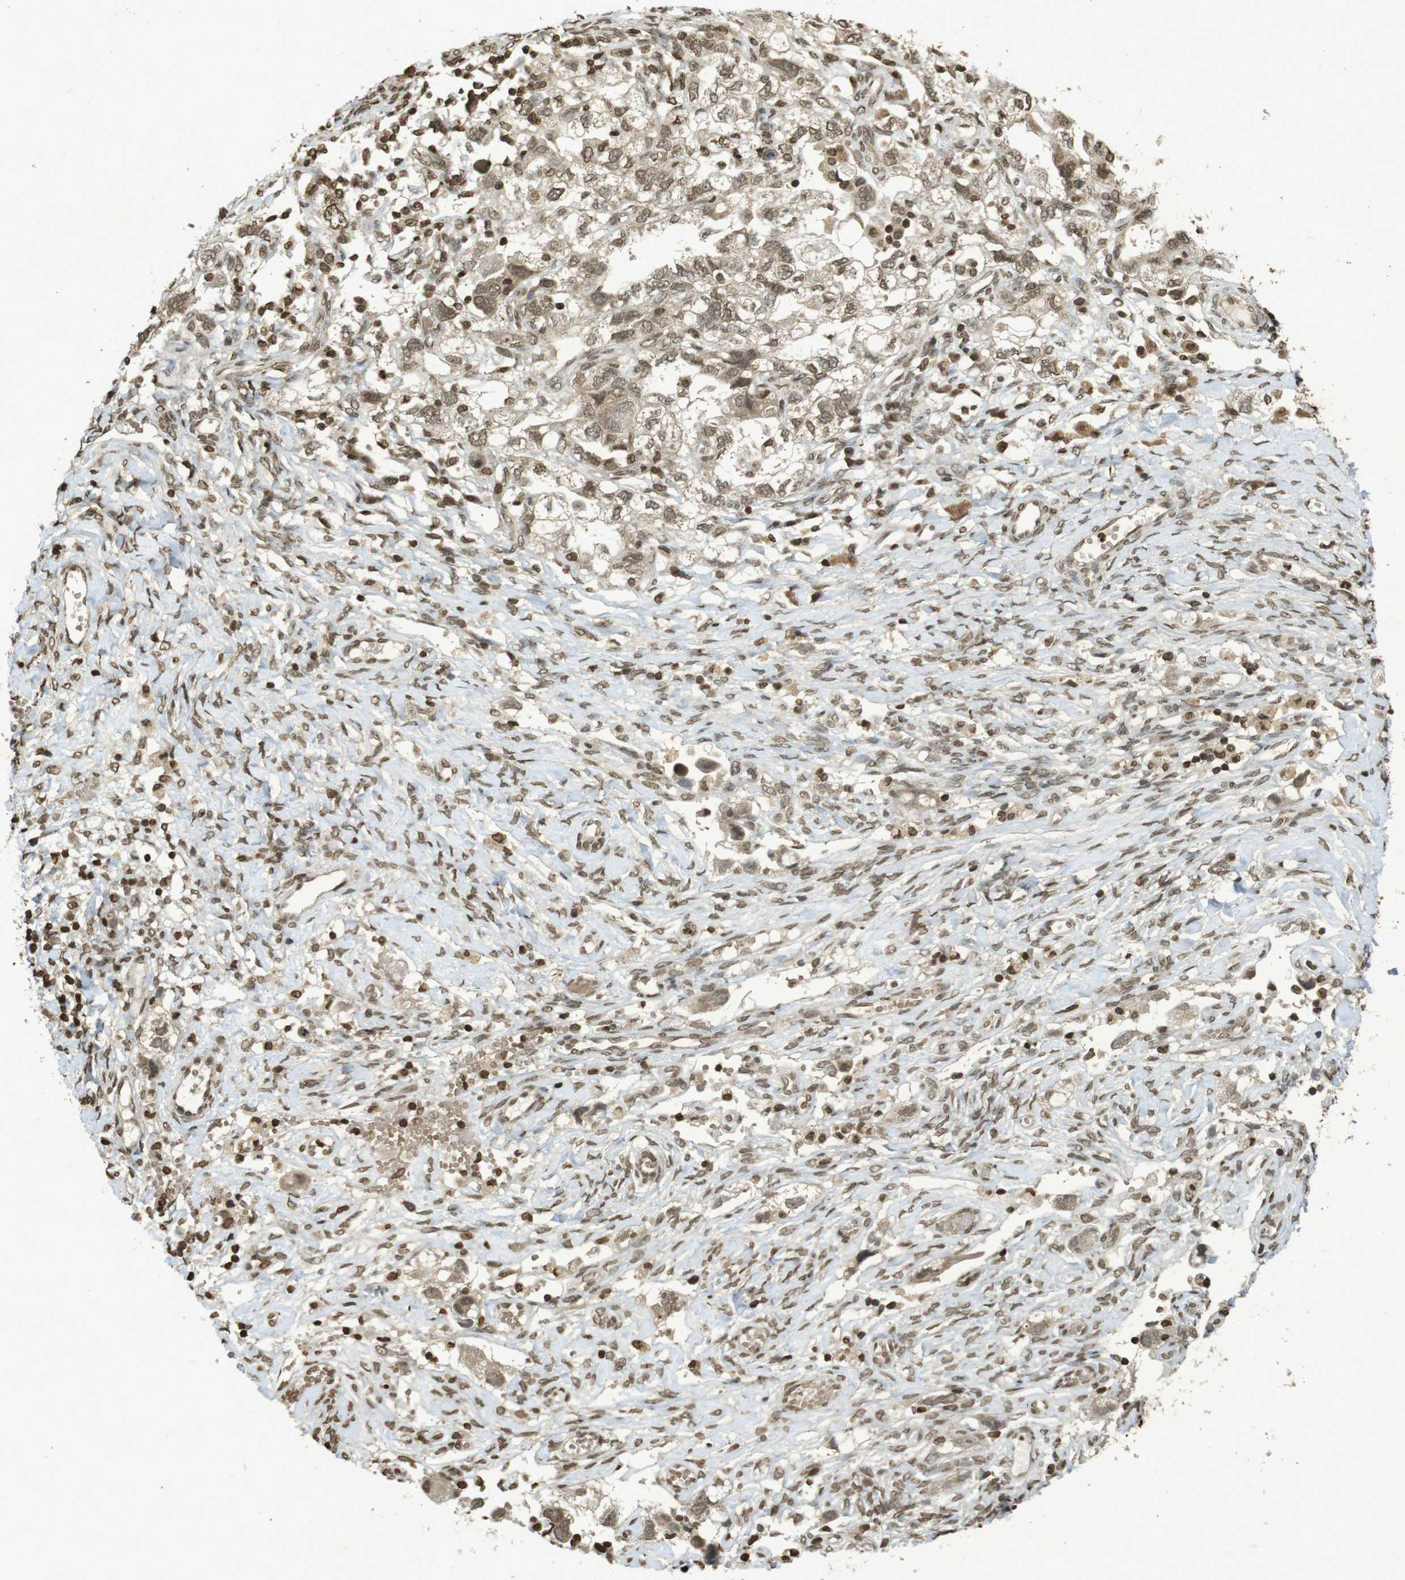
{"staining": {"intensity": "moderate", "quantity": ">75%", "location": "nuclear"}, "tissue": "ovarian cancer", "cell_type": "Tumor cells", "image_type": "cancer", "snomed": [{"axis": "morphology", "description": "Carcinoma, NOS"}, {"axis": "morphology", "description": "Cystadenocarcinoma, serous, NOS"}, {"axis": "topography", "description": "Ovary"}], "caption": "Ovarian carcinoma stained for a protein (brown) reveals moderate nuclear positive staining in approximately >75% of tumor cells.", "gene": "ORC4", "patient": {"sex": "female", "age": 69}}